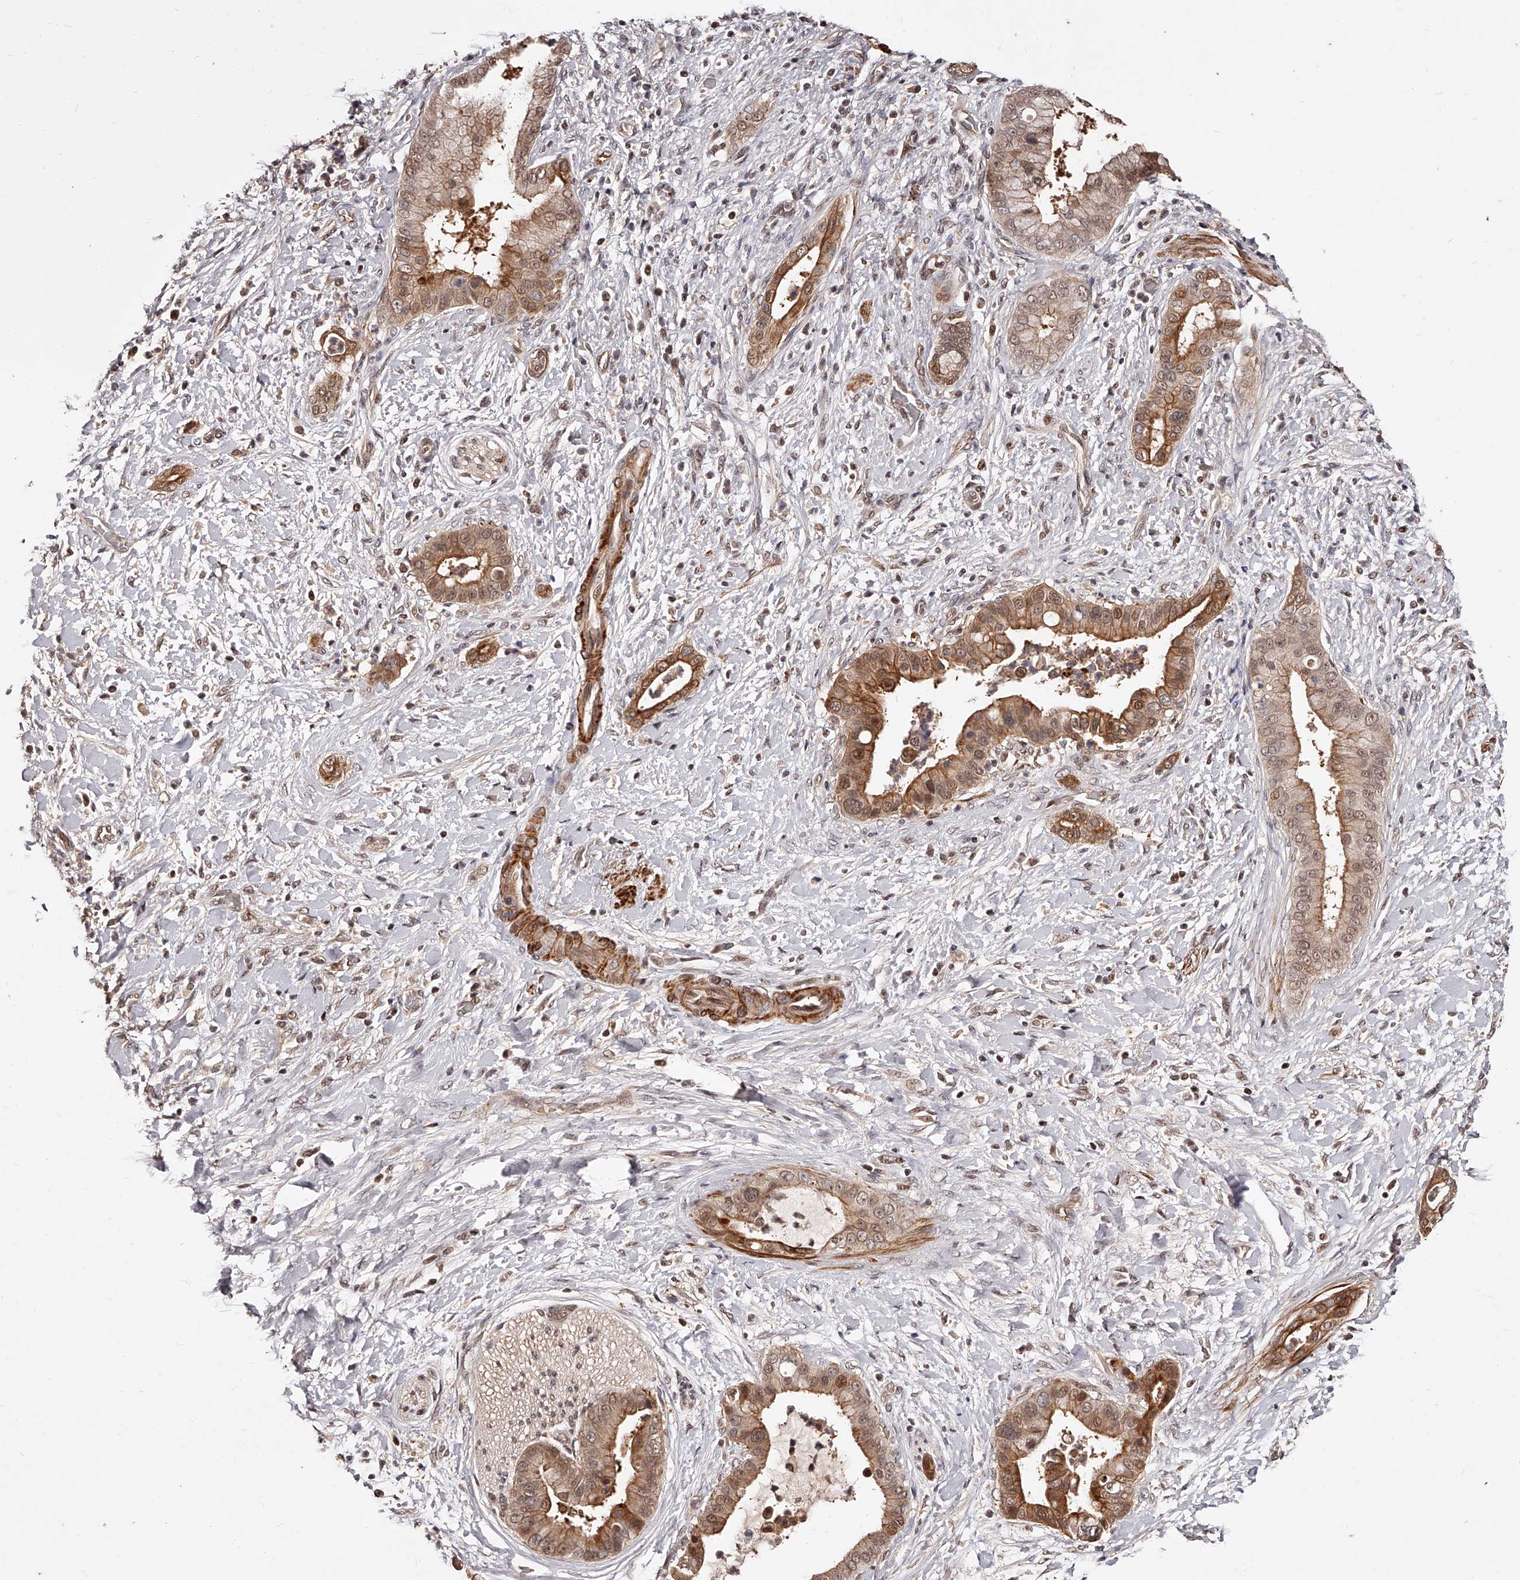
{"staining": {"intensity": "strong", "quantity": ">75%", "location": "cytoplasmic/membranous,nuclear"}, "tissue": "liver cancer", "cell_type": "Tumor cells", "image_type": "cancer", "snomed": [{"axis": "morphology", "description": "Cholangiocarcinoma"}, {"axis": "topography", "description": "Liver"}], "caption": "Immunohistochemistry (DAB) staining of human liver cancer (cholangiocarcinoma) displays strong cytoplasmic/membranous and nuclear protein positivity in about >75% of tumor cells.", "gene": "CUL7", "patient": {"sex": "female", "age": 54}}